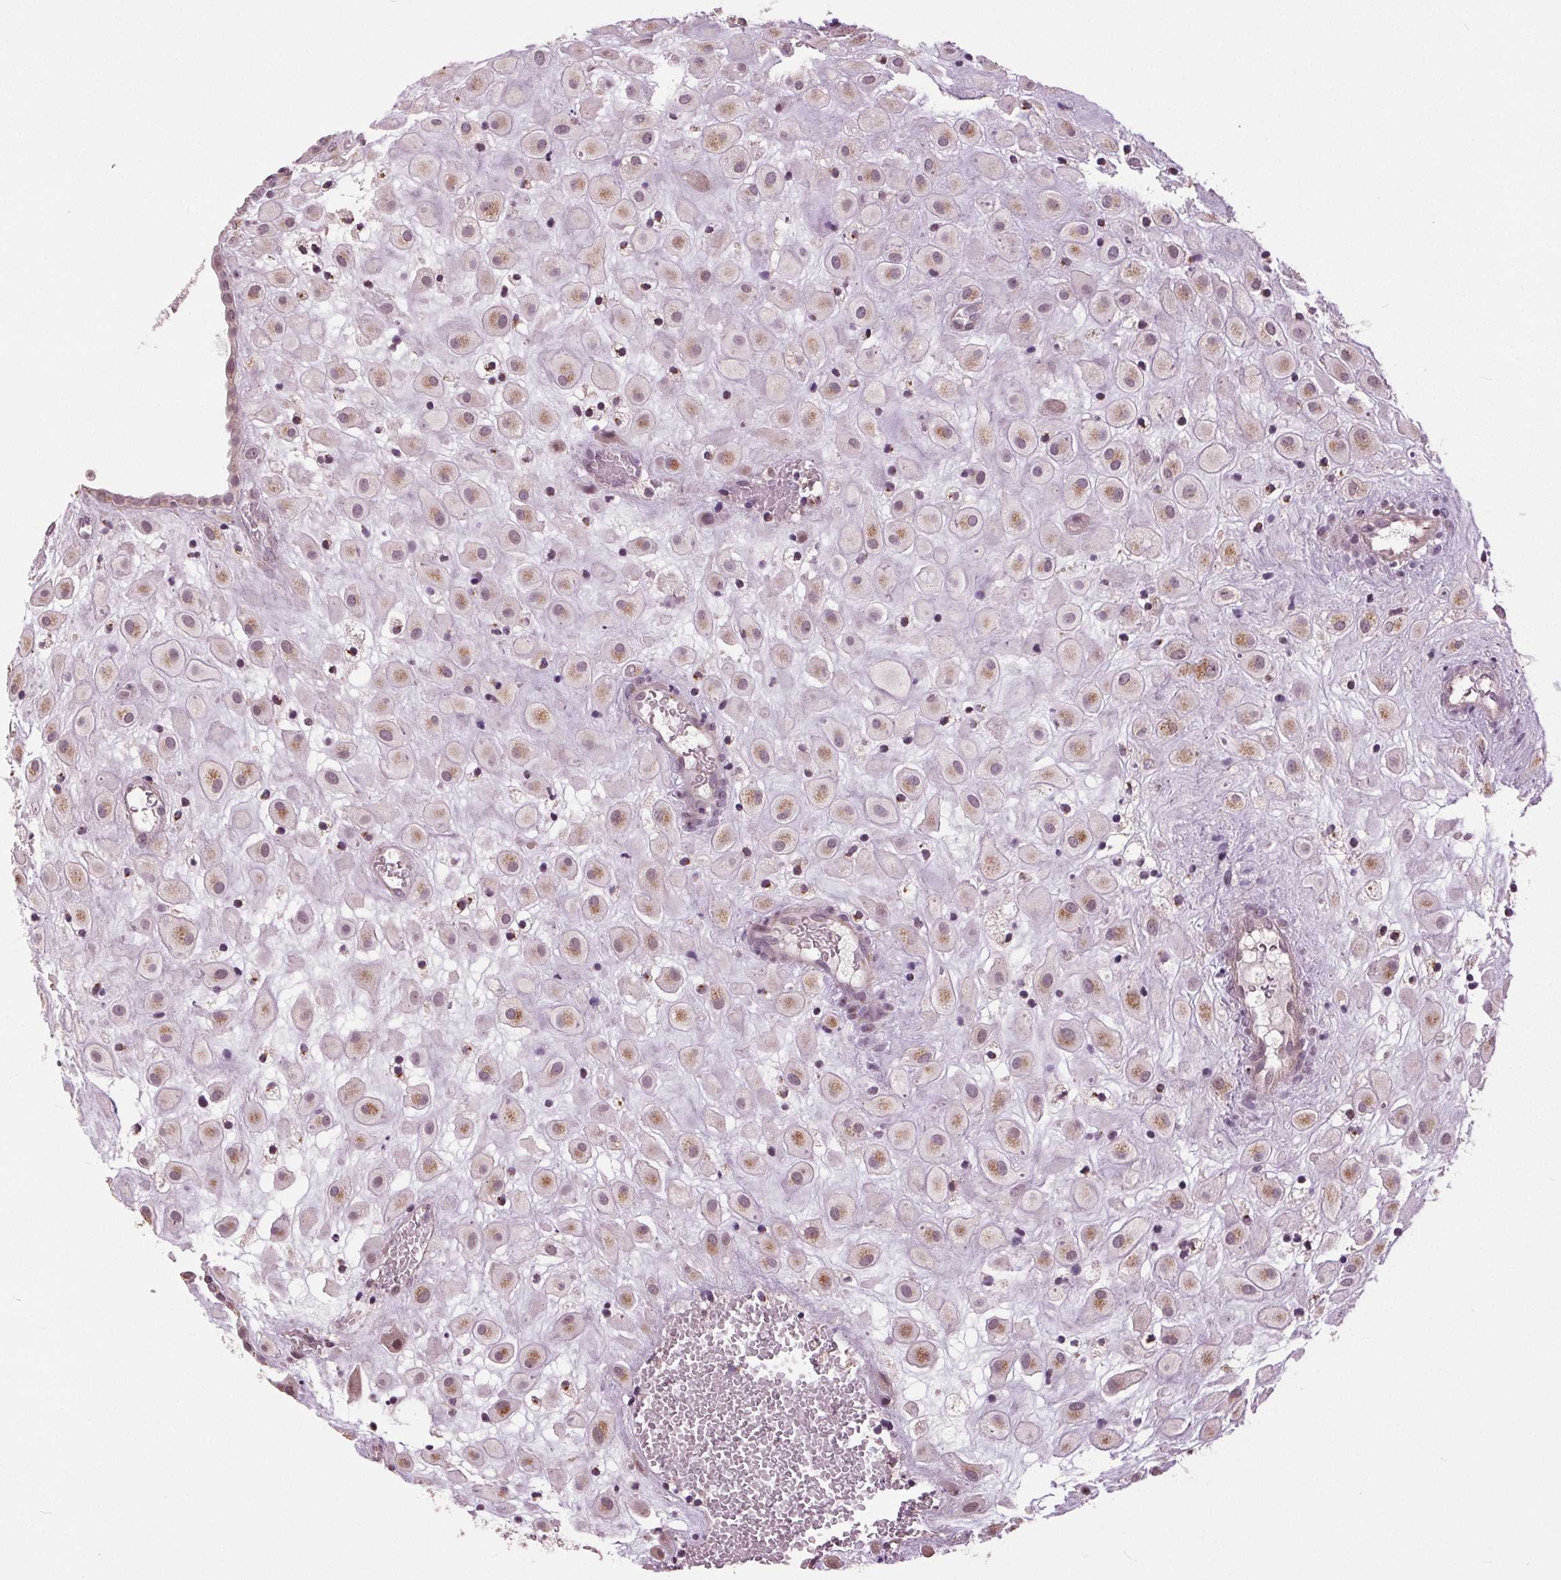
{"staining": {"intensity": "weak", "quantity": ">75%", "location": "cytoplasmic/membranous"}, "tissue": "placenta", "cell_type": "Decidual cells", "image_type": "normal", "snomed": [{"axis": "morphology", "description": "Normal tissue, NOS"}, {"axis": "topography", "description": "Placenta"}], "caption": "This image displays immunohistochemistry staining of normal human placenta, with low weak cytoplasmic/membranous staining in approximately >75% of decidual cells.", "gene": "BSDC1", "patient": {"sex": "female", "age": 24}}